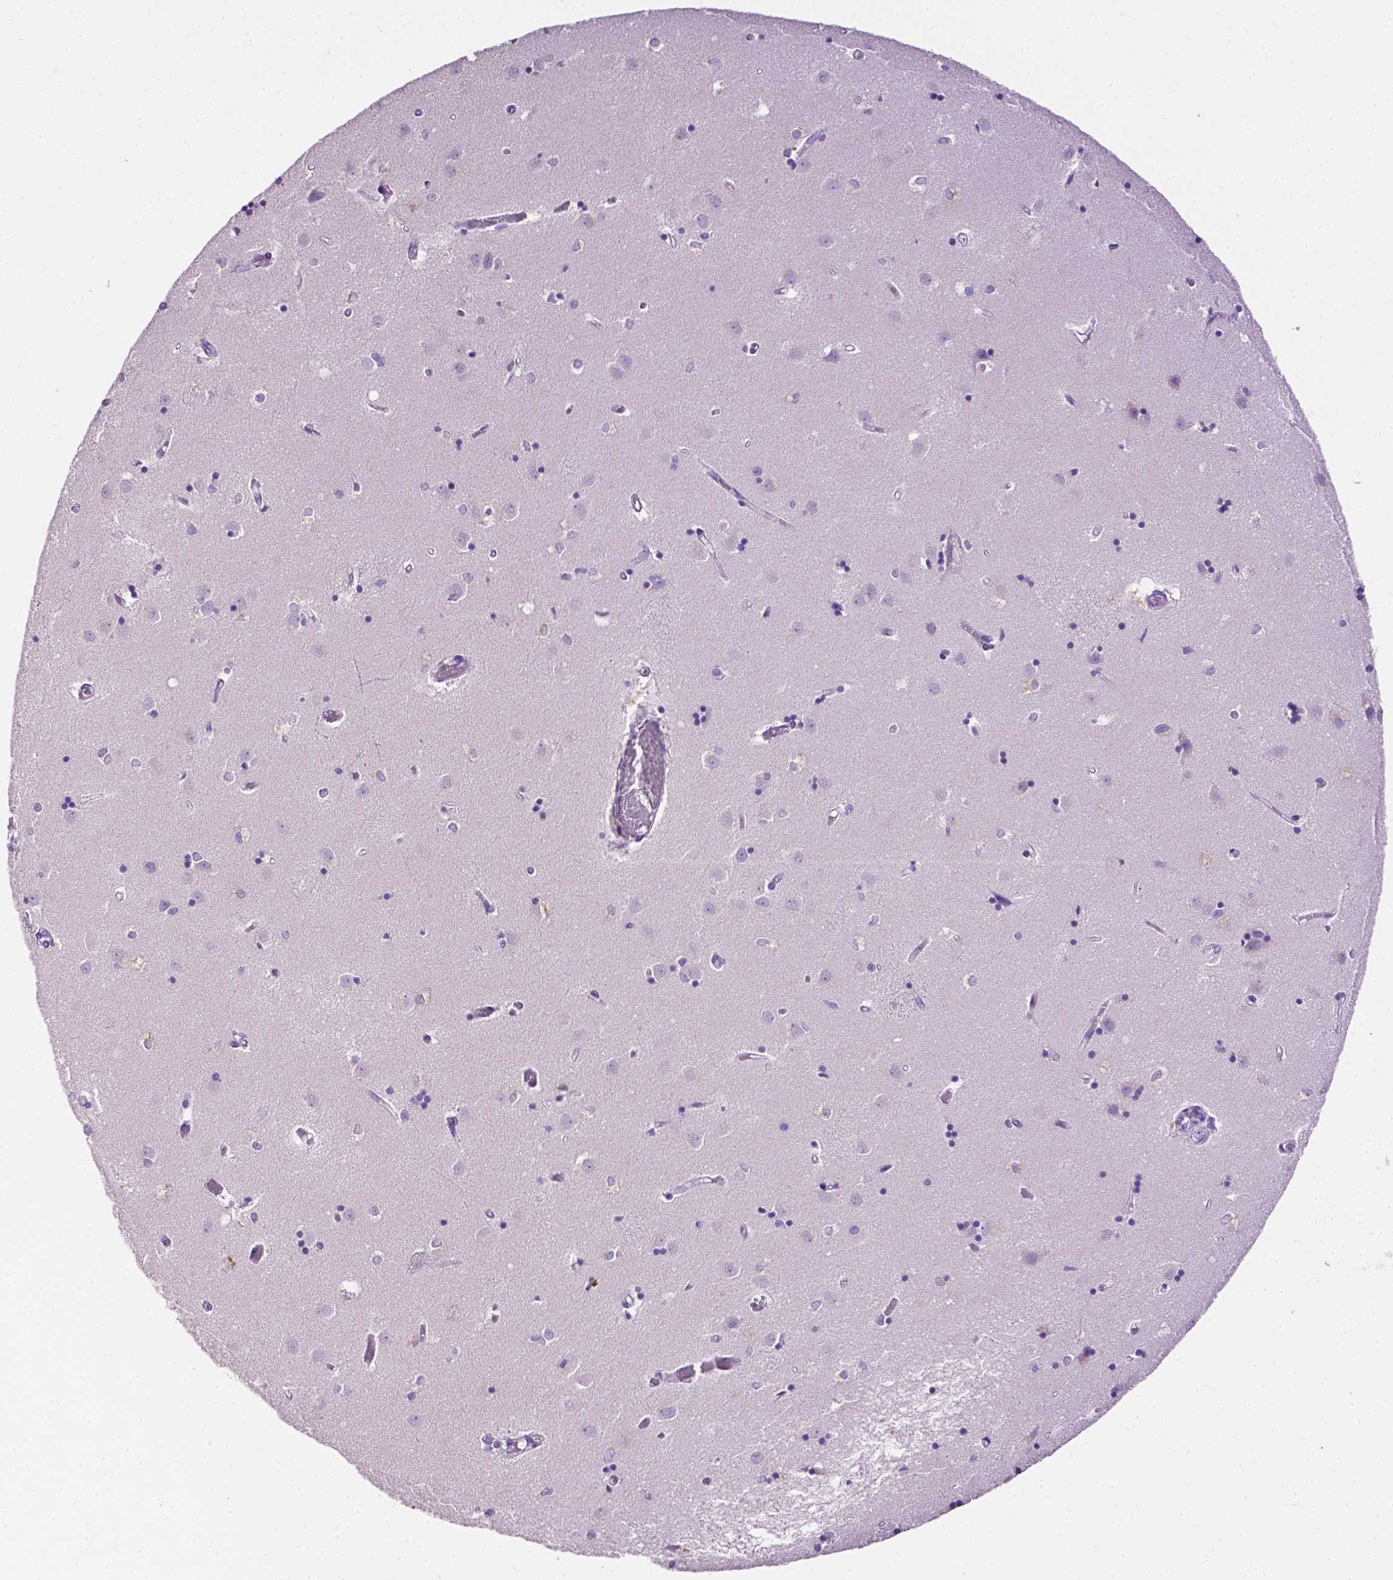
{"staining": {"intensity": "negative", "quantity": "none", "location": "none"}, "tissue": "caudate", "cell_type": "Glial cells", "image_type": "normal", "snomed": [{"axis": "morphology", "description": "Normal tissue, NOS"}, {"axis": "topography", "description": "Lateral ventricle wall"}], "caption": "The immunohistochemistry (IHC) image has no significant staining in glial cells of caudate.", "gene": "TACSTD2", "patient": {"sex": "male", "age": 54}}